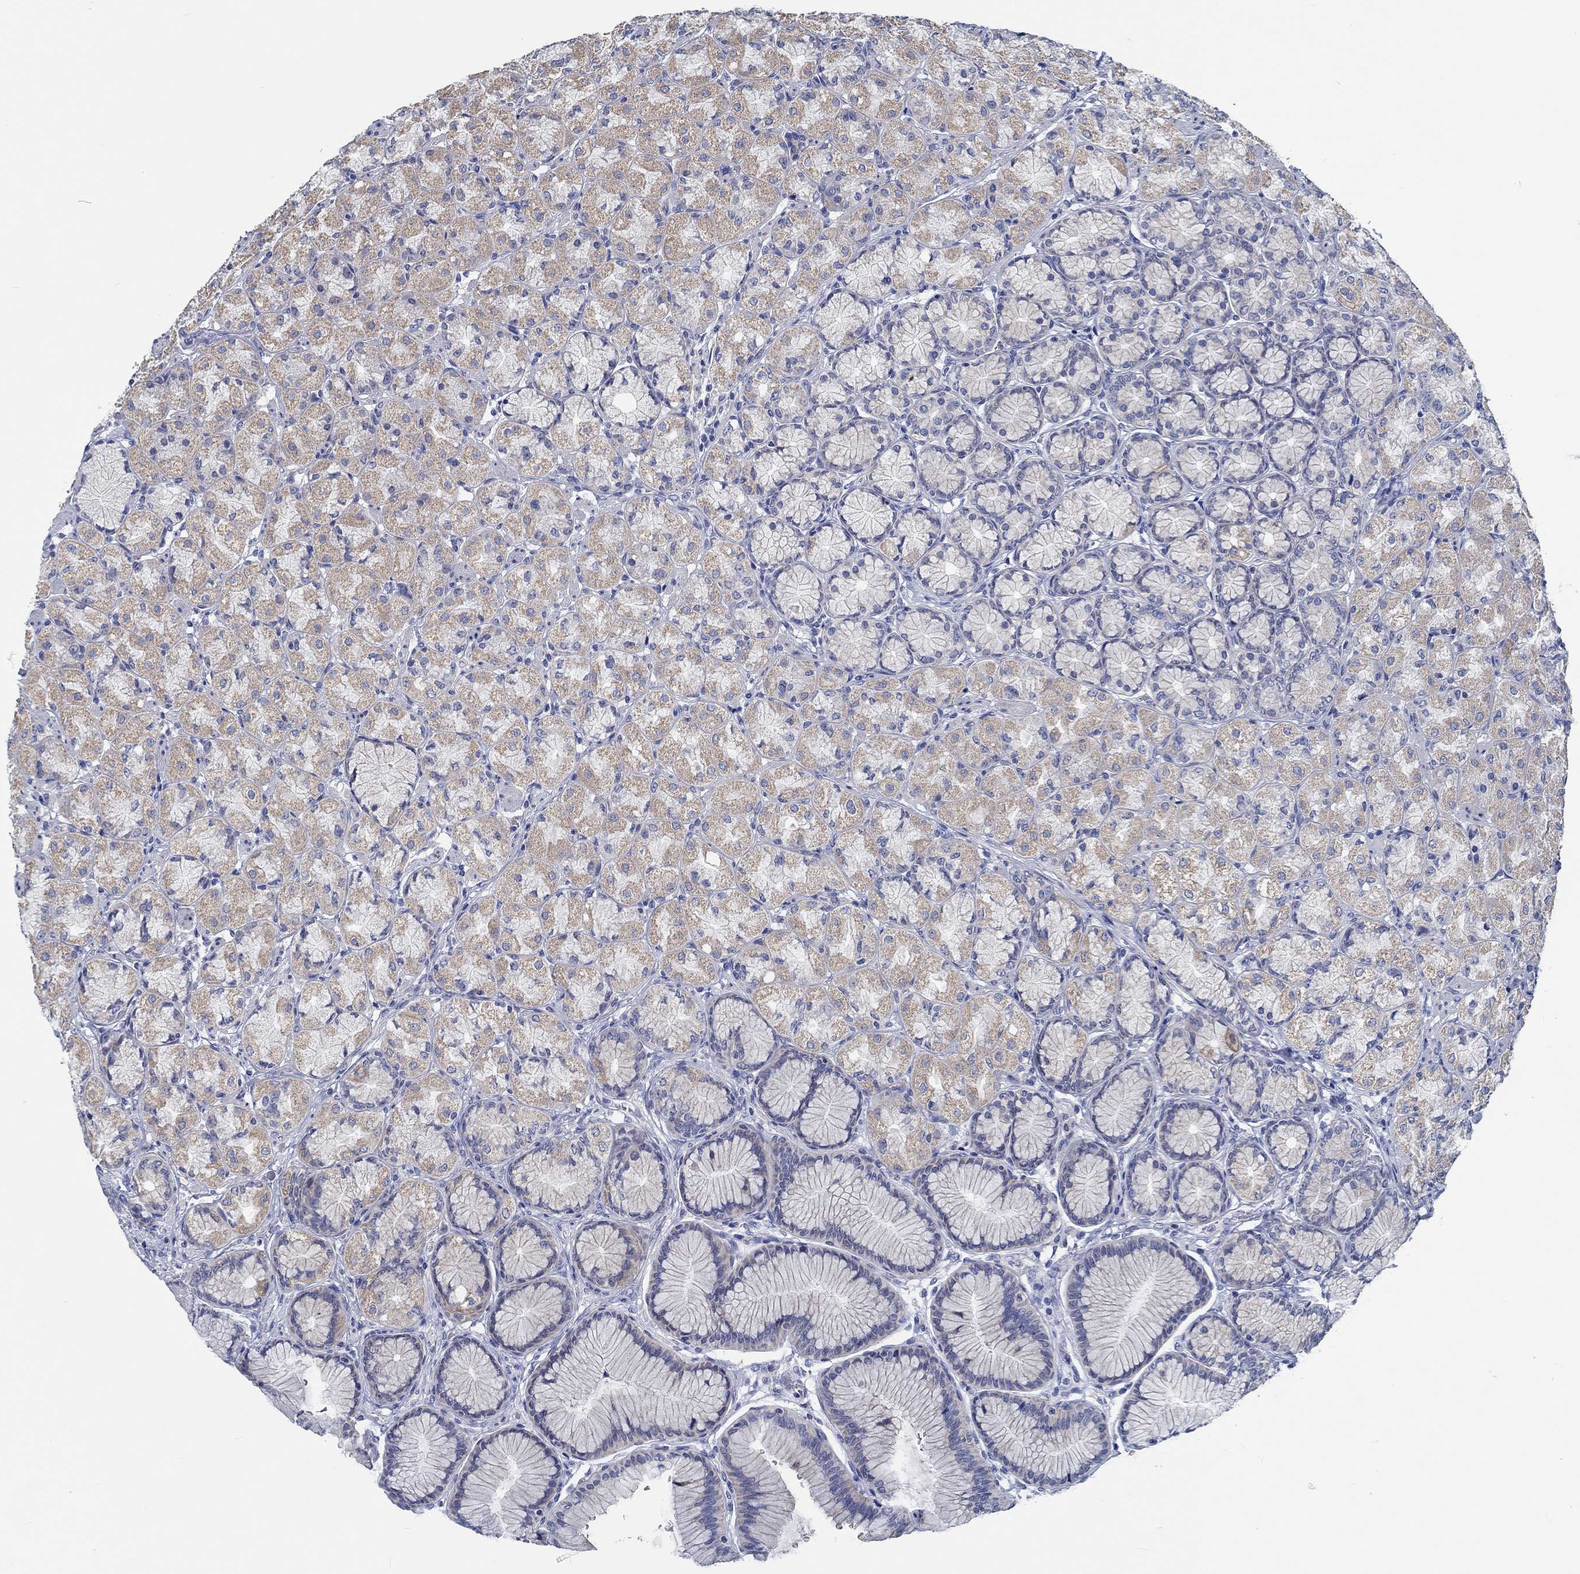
{"staining": {"intensity": "moderate", "quantity": "<25%", "location": "cytoplasmic/membranous"}, "tissue": "stomach", "cell_type": "Glandular cells", "image_type": "normal", "snomed": [{"axis": "morphology", "description": "Normal tissue, NOS"}, {"axis": "morphology", "description": "Adenocarcinoma, NOS"}, {"axis": "morphology", "description": "Adenocarcinoma, High grade"}, {"axis": "topography", "description": "Stomach, upper"}, {"axis": "topography", "description": "Stomach"}], "caption": "Brown immunohistochemical staining in normal human stomach reveals moderate cytoplasmic/membranous expression in about <25% of glandular cells.", "gene": "MYBPC1", "patient": {"sex": "female", "age": 65}}